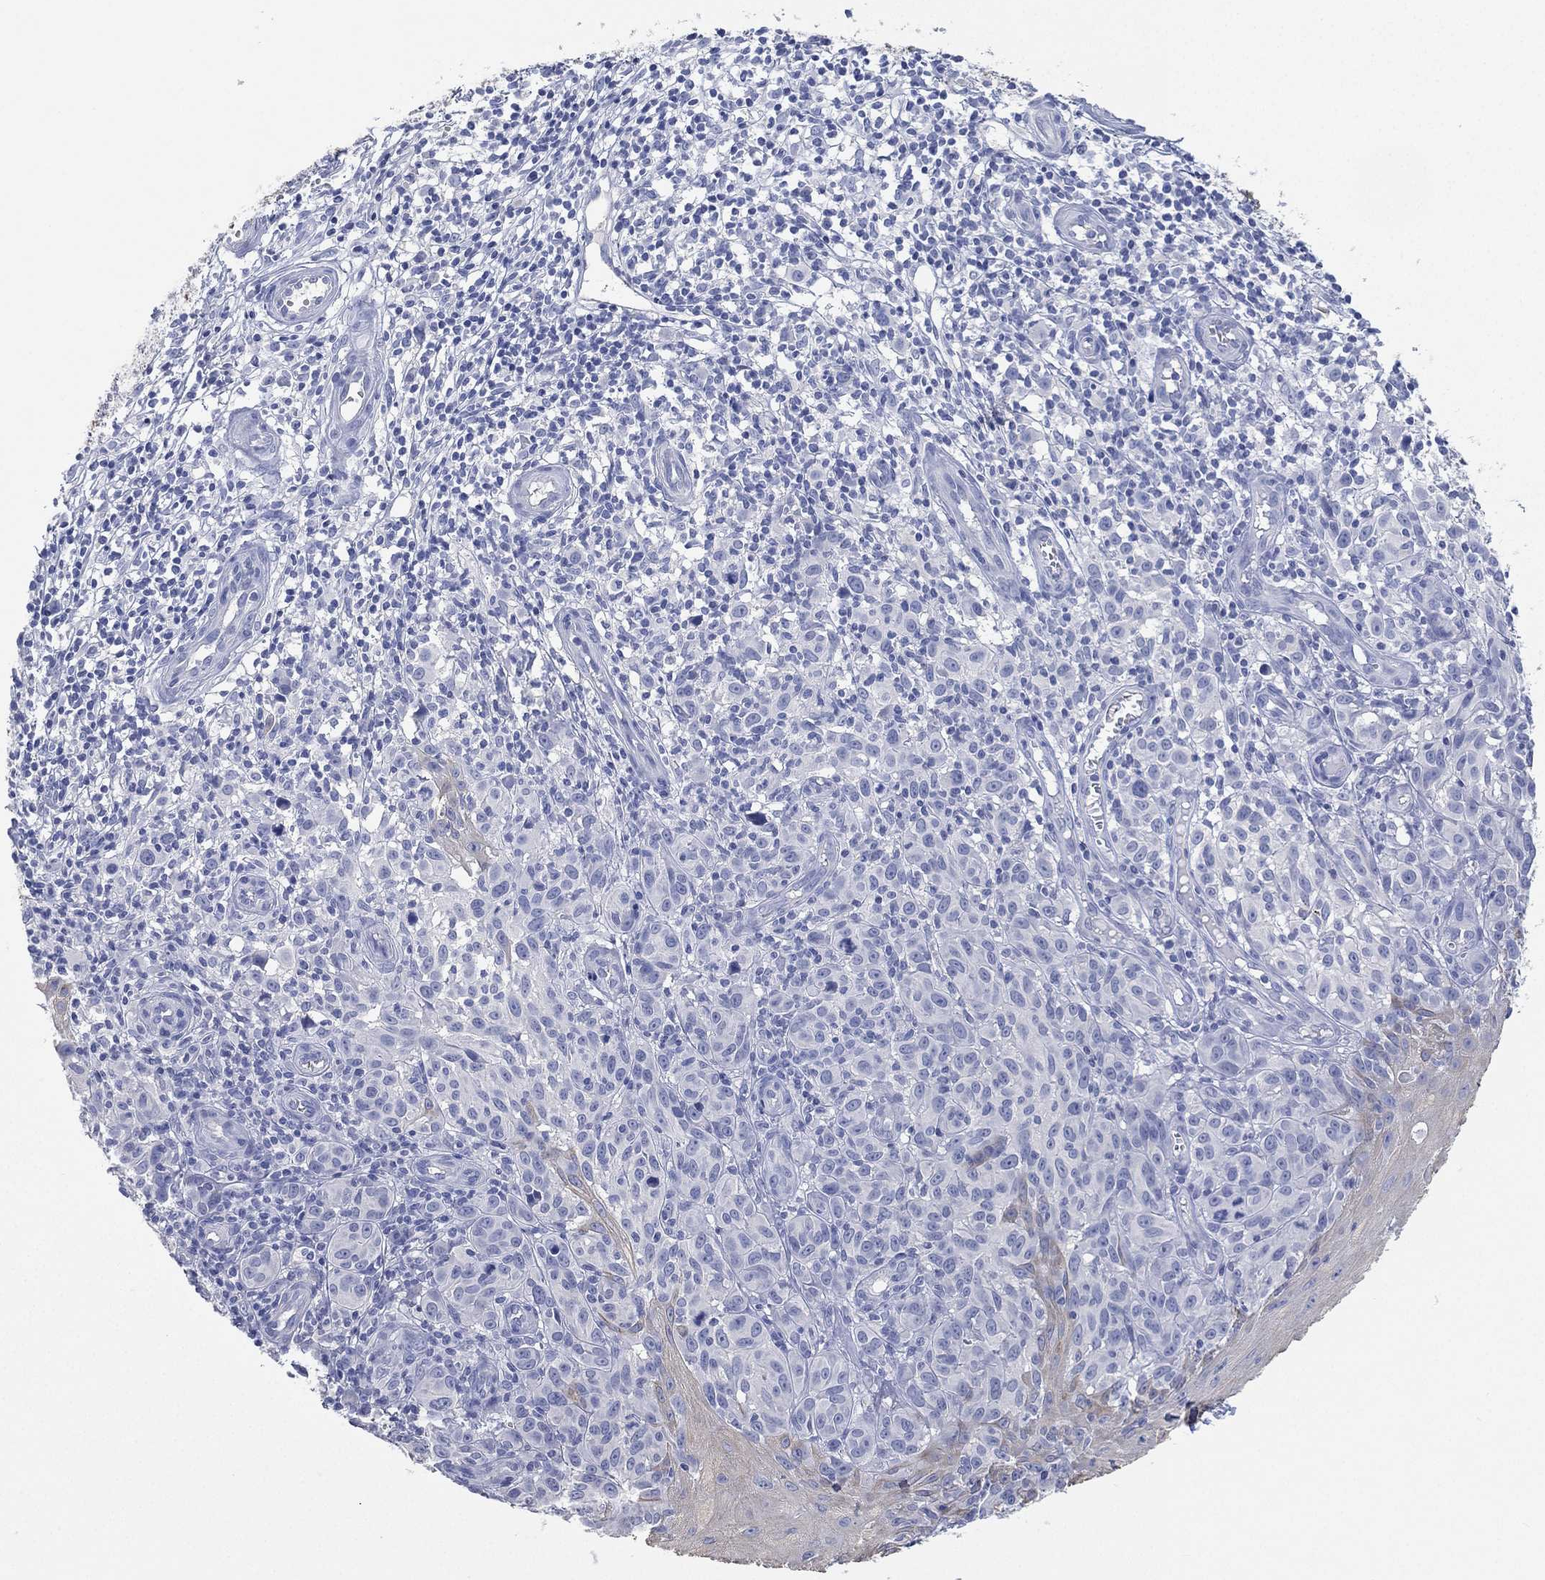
{"staining": {"intensity": "negative", "quantity": "none", "location": "none"}, "tissue": "melanoma", "cell_type": "Tumor cells", "image_type": "cancer", "snomed": [{"axis": "morphology", "description": "Malignant melanoma, NOS"}, {"axis": "topography", "description": "Skin"}], "caption": "Histopathology image shows no significant protein staining in tumor cells of melanoma. The staining is performed using DAB (3,3'-diaminobenzidine) brown chromogen with nuclei counter-stained in using hematoxylin.", "gene": "FMO1", "patient": {"sex": "female", "age": 53}}